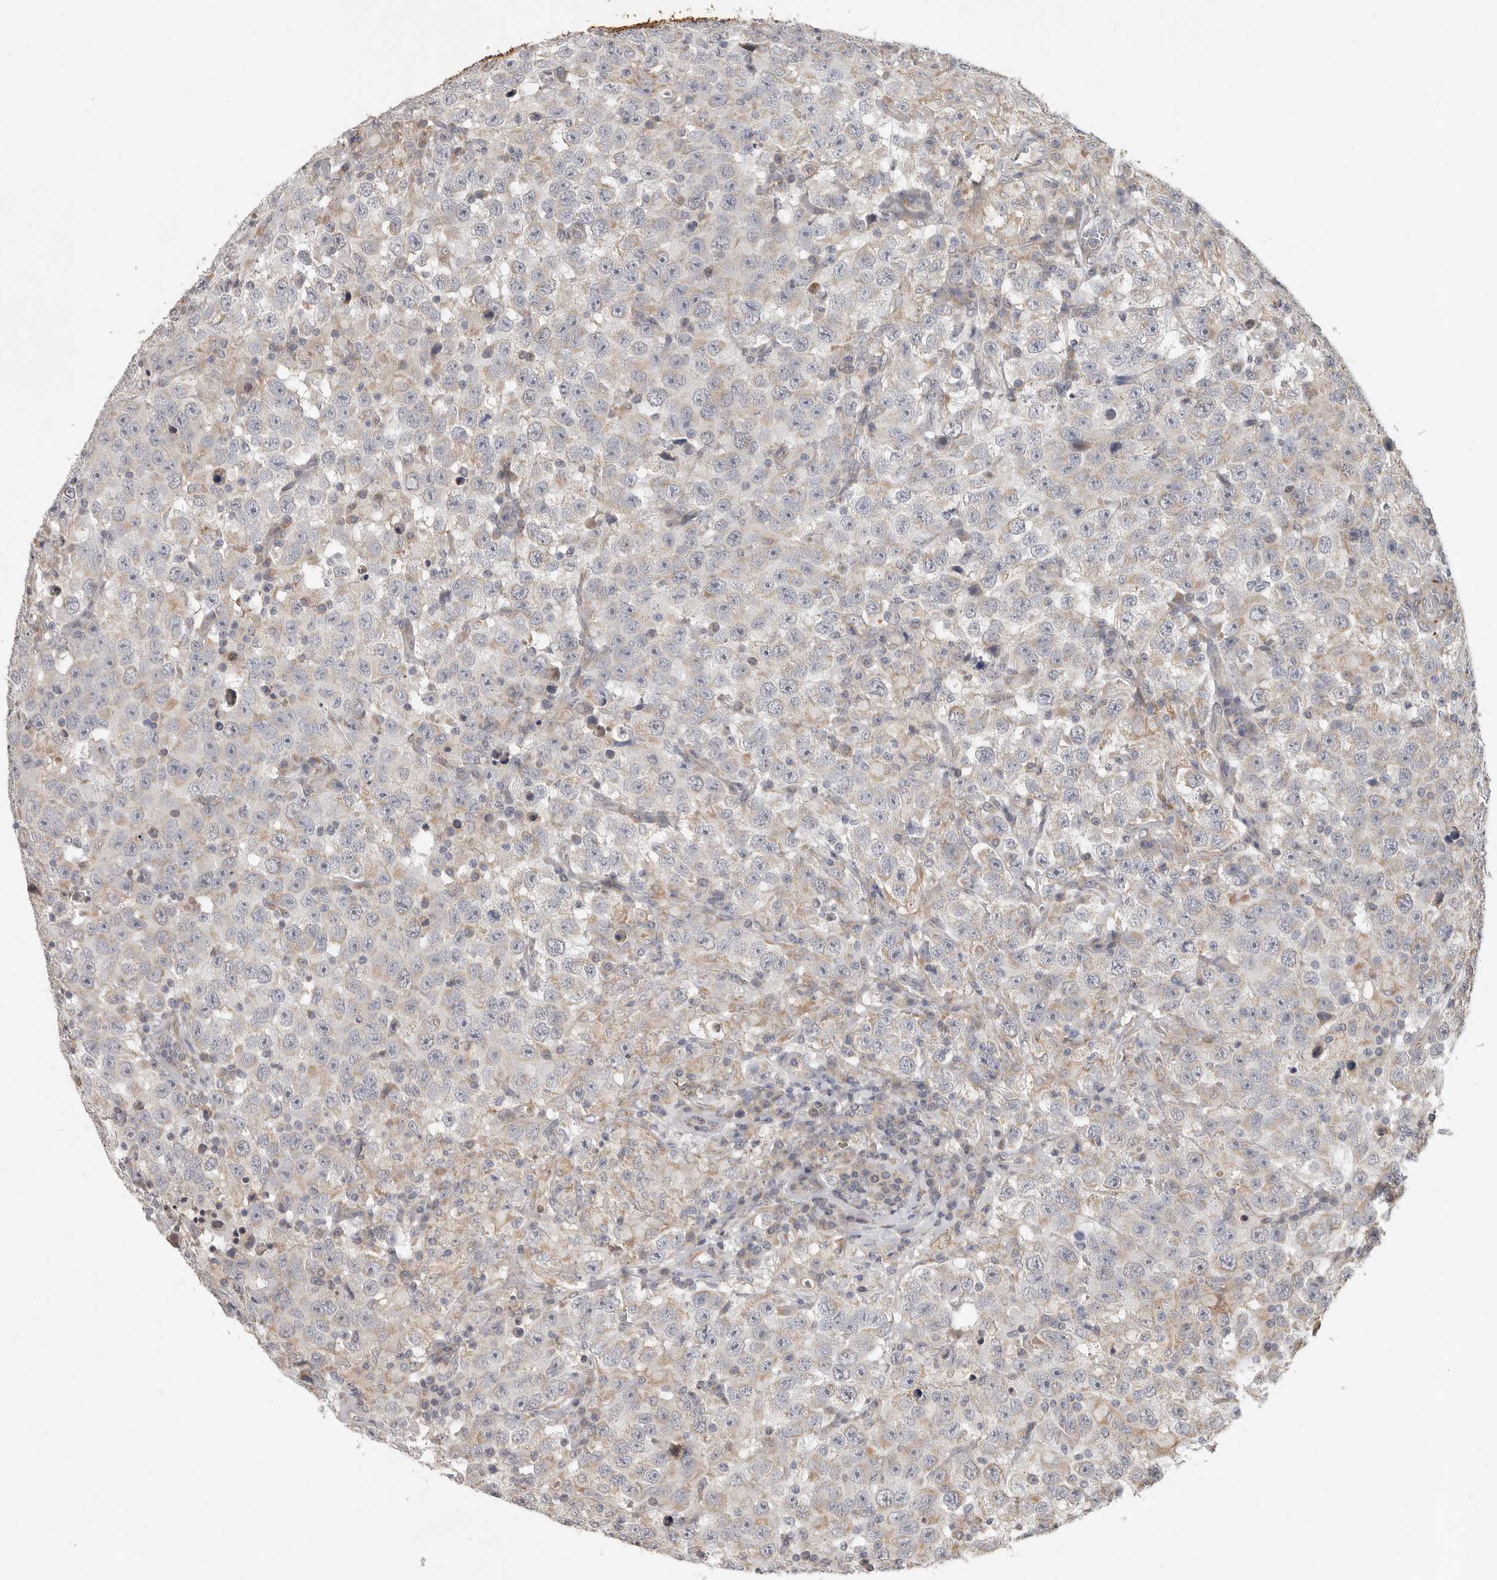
{"staining": {"intensity": "negative", "quantity": "none", "location": "none"}, "tissue": "testis cancer", "cell_type": "Tumor cells", "image_type": "cancer", "snomed": [{"axis": "morphology", "description": "Seminoma, NOS"}, {"axis": "topography", "description": "Testis"}], "caption": "The micrograph exhibits no staining of tumor cells in testis seminoma.", "gene": "UNK", "patient": {"sex": "male", "age": 41}}